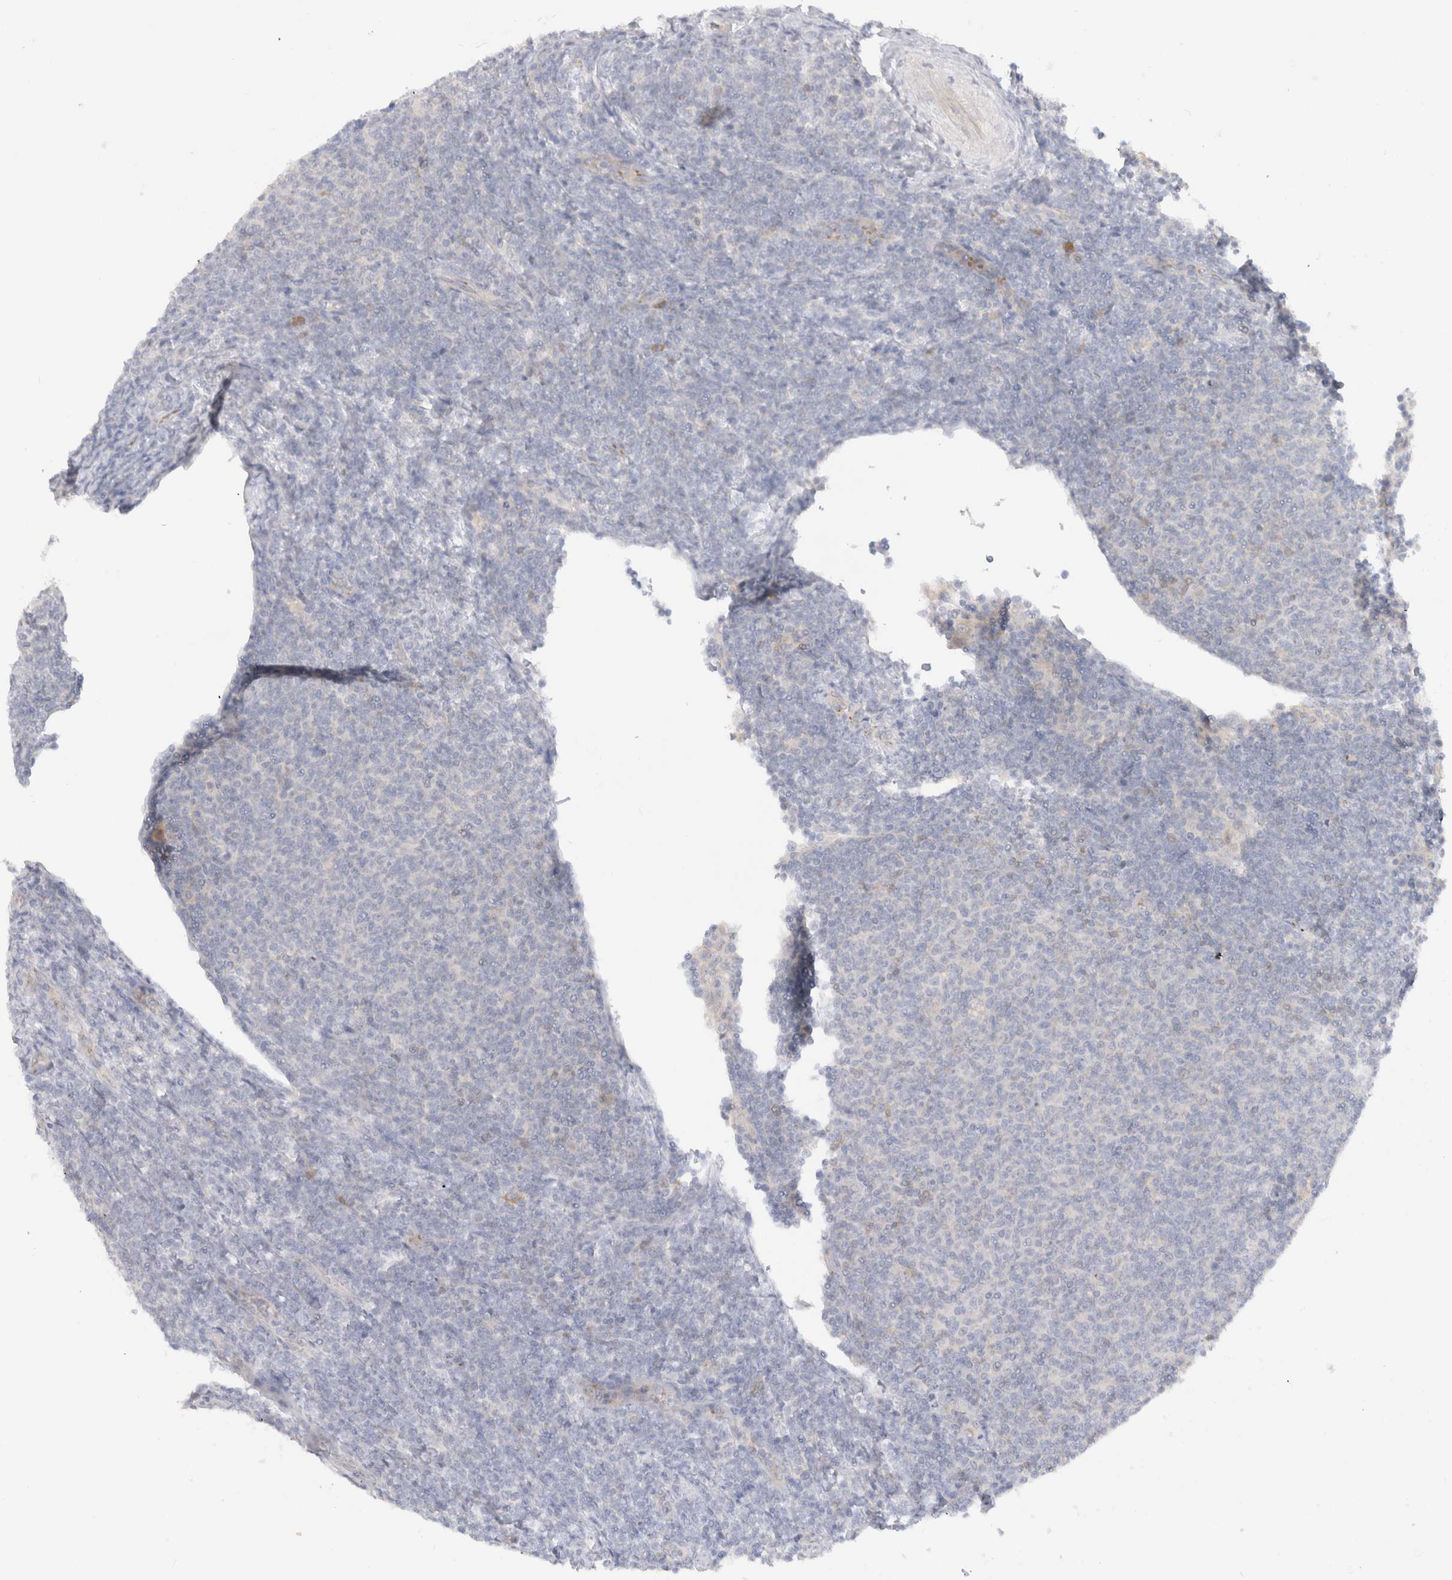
{"staining": {"intensity": "negative", "quantity": "none", "location": "none"}, "tissue": "lymphoma", "cell_type": "Tumor cells", "image_type": "cancer", "snomed": [{"axis": "morphology", "description": "Malignant lymphoma, non-Hodgkin's type, Low grade"}, {"axis": "topography", "description": "Lymph node"}], "caption": "High power microscopy micrograph of an immunohistochemistry micrograph of lymphoma, revealing no significant expression in tumor cells.", "gene": "EFCAB13", "patient": {"sex": "male", "age": 66}}